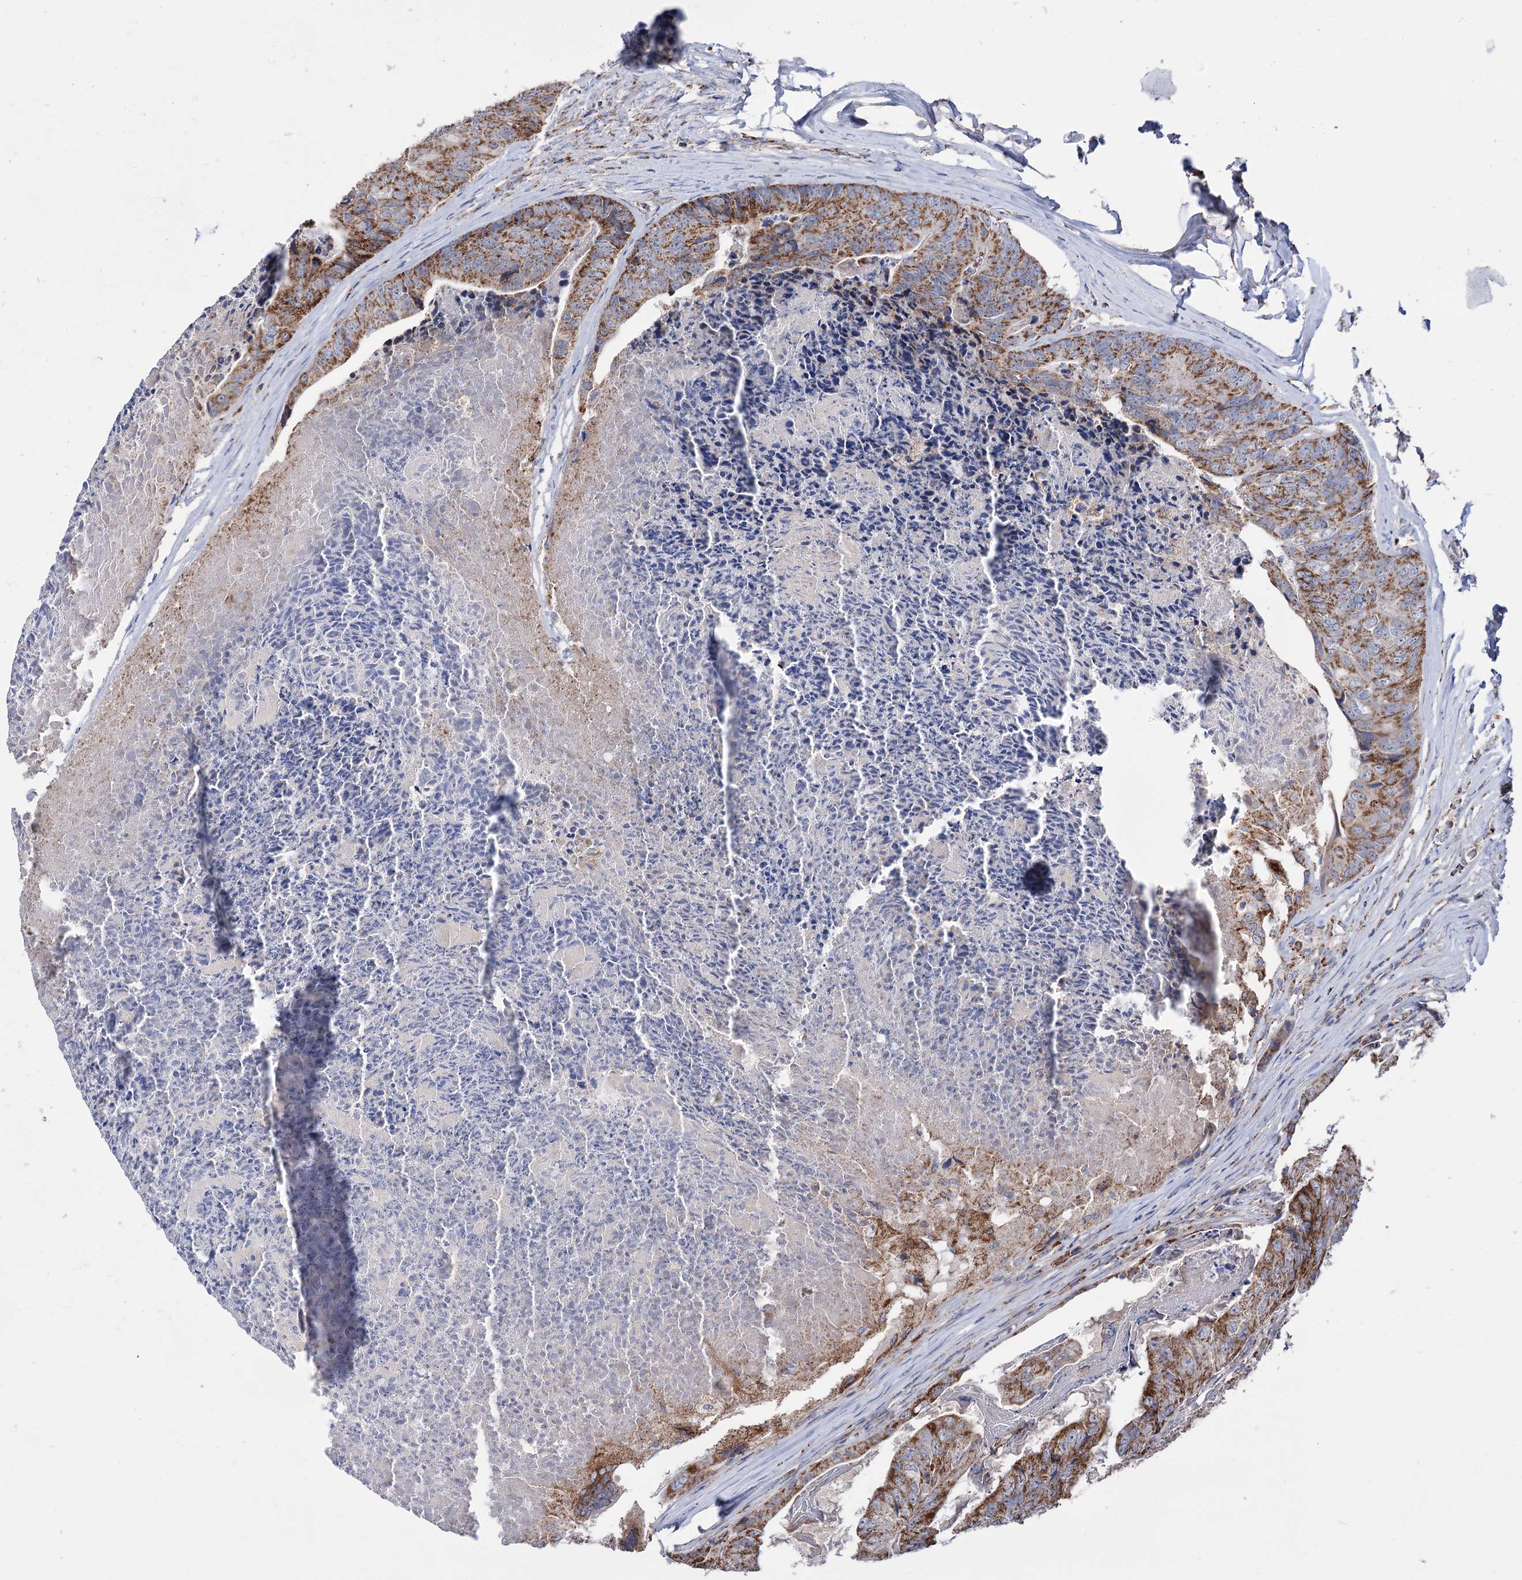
{"staining": {"intensity": "moderate", "quantity": ">75%", "location": "cytoplasmic/membranous"}, "tissue": "colorectal cancer", "cell_type": "Tumor cells", "image_type": "cancer", "snomed": [{"axis": "morphology", "description": "Adenocarcinoma, NOS"}, {"axis": "topography", "description": "Colon"}], "caption": "This photomicrograph reveals immunohistochemistry (IHC) staining of human colorectal cancer, with medium moderate cytoplasmic/membranous staining in approximately >75% of tumor cells.", "gene": "ABHD10", "patient": {"sex": "female", "age": 67}}